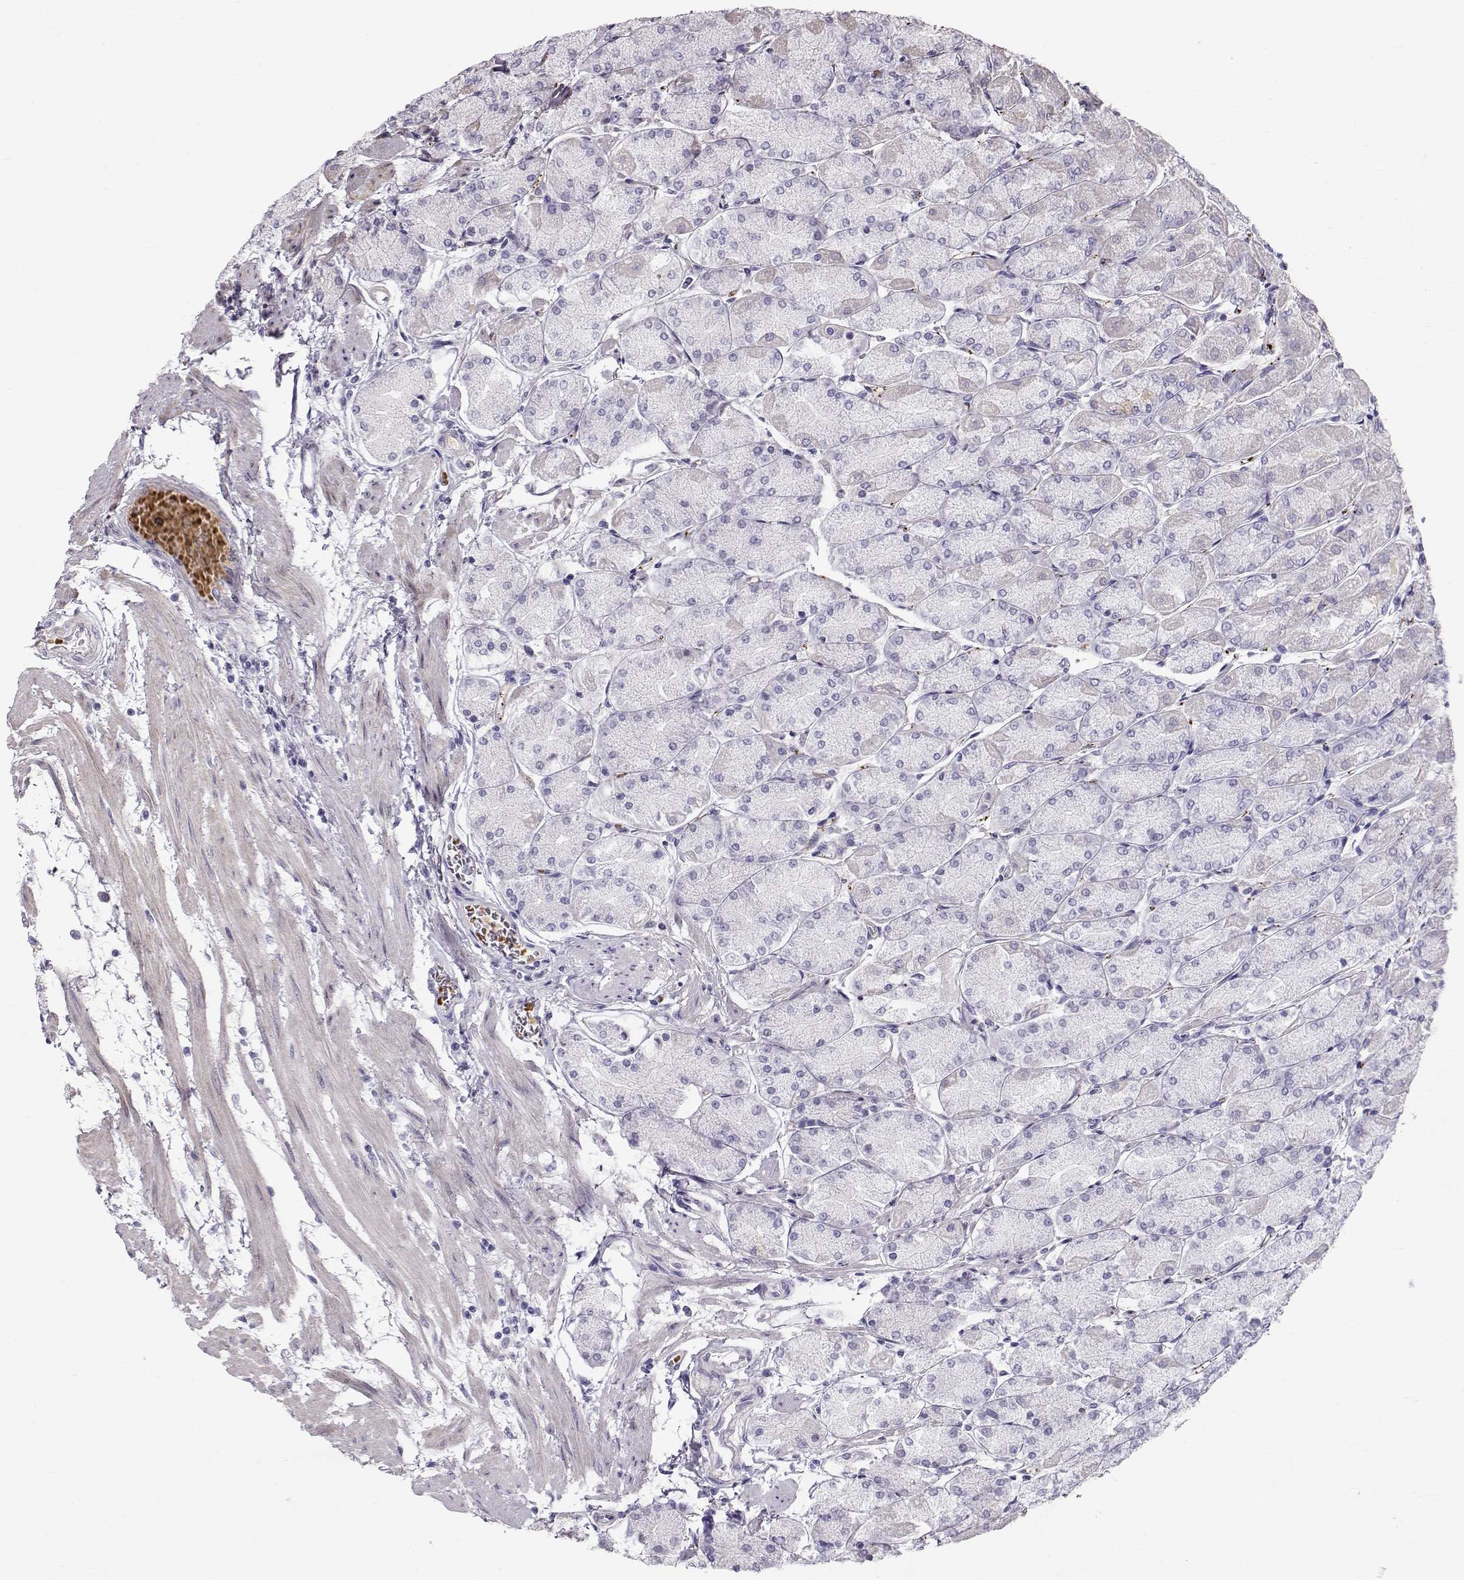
{"staining": {"intensity": "negative", "quantity": "none", "location": "none"}, "tissue": "stomach", "cell_type": "Glandular cells", "image_type": "normal", "snomed": [{"axis": "morphology", "description": "Normal tissue, NOS"}, {"axis": "topography", "description": "Stomach, upper"}], "caption": "This is an IHC micrograph of benign stomach. There is no expression in glandular cells.", "gene": "RD3", "patient": {"sex": "male", "age": 60}}